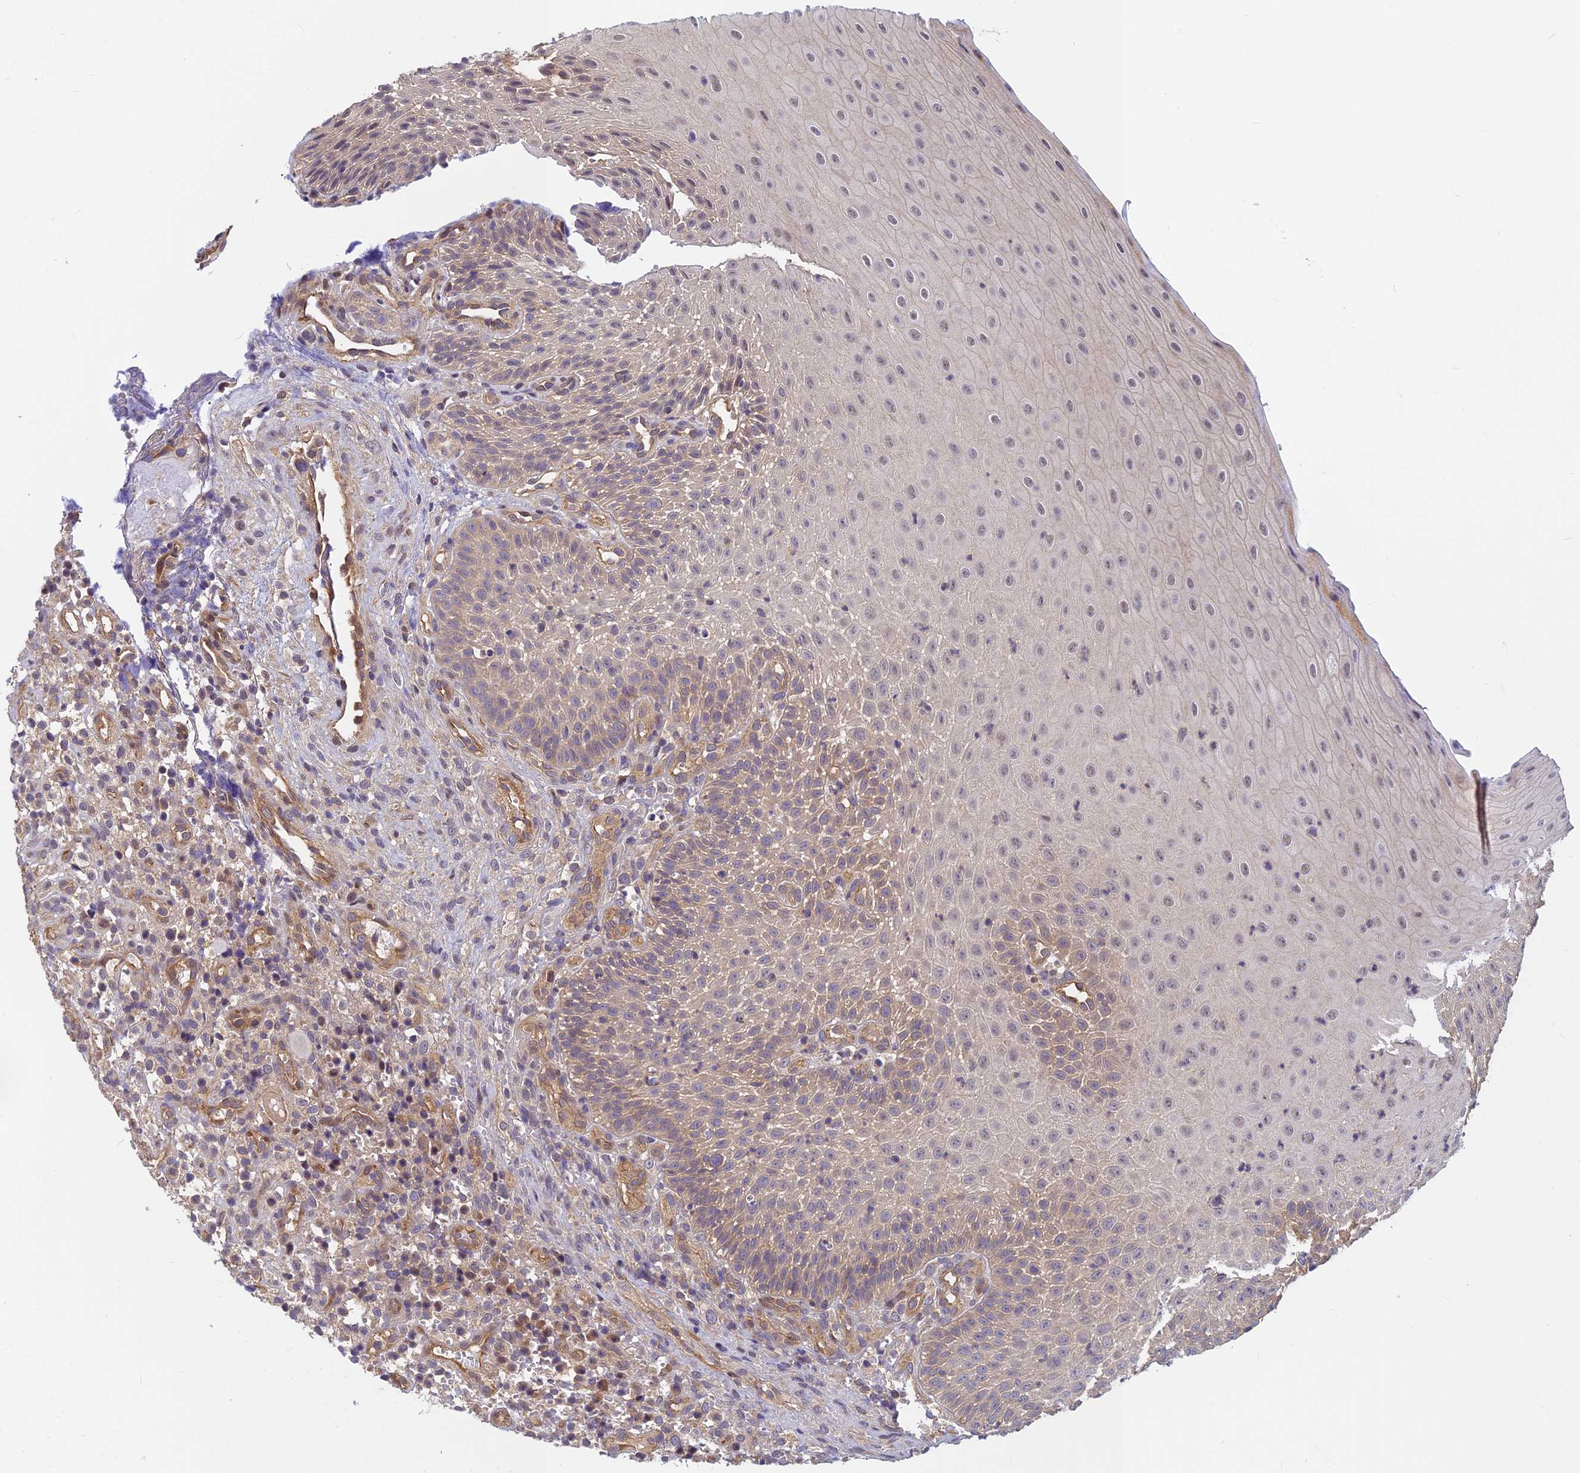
{"staining": {"intensity": "weak", "quantity": "<25%", "location": "cytoplasmic/membranous"}, "tissue": "oral mucosa", "cell_type": "Squamous epithelial cells", "image_type": "normal", "snomed": [{"axis": "morphology", "description": "Normal tissue, NOS"}, {"axis": "topography", "description": "Oral tissue"}], "caption": "There is no significant positivity in squamous epithelial cells of oral mucosa. (Brightfield microscopy of DAB (3,3'-diaminobenzidine) immunohistochemistry (IHC) at high magnification).", "gene": "PIKFYVE", "patient": {"sex": "female", "age": 13}}